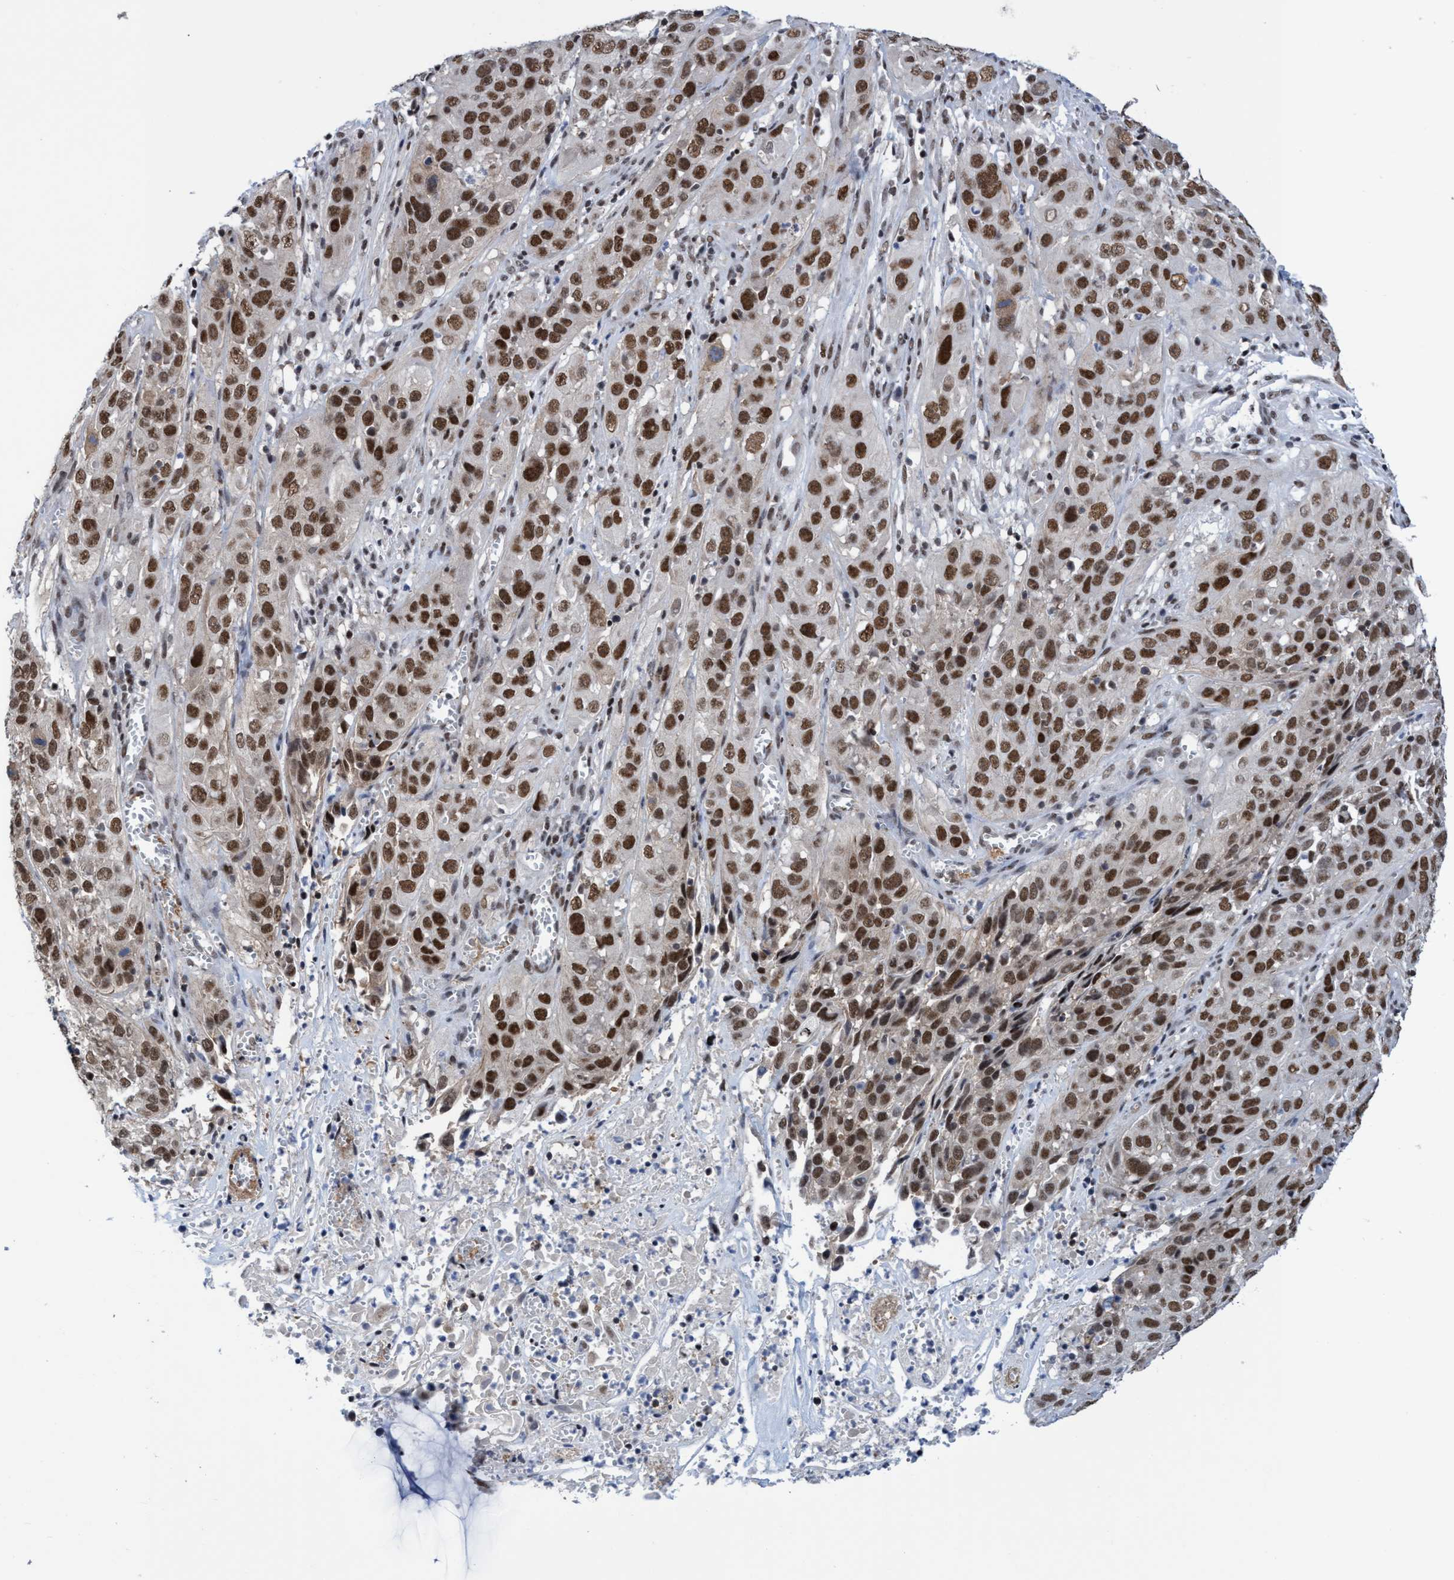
{"staining": {"intensity": "strong", "quantity": ">75%", "location": "nuclear"}, "tissue": "cervical cancer", "cell_type": "Tumor cells", "image_type": "cancer", "snomed": [{"axis": "morphology", "description": "Squamous cell carcinoma, NOS"}, {"axis": "topography", "description": "Cervix"}], "caption": "IHC (DAB (3,3'-diaminobenzidine)) staining of human squamous cell carcinoma (cervical) reveals strong nuclear protein staining in about >75% of tumor cells. The staining is performed using DAB brown chromogen to label protein expression. The nuclei are counter-stained blue using hematoxylin.", "gene": "C9orf78", "patient": {"sex": "female", "age": 32}}